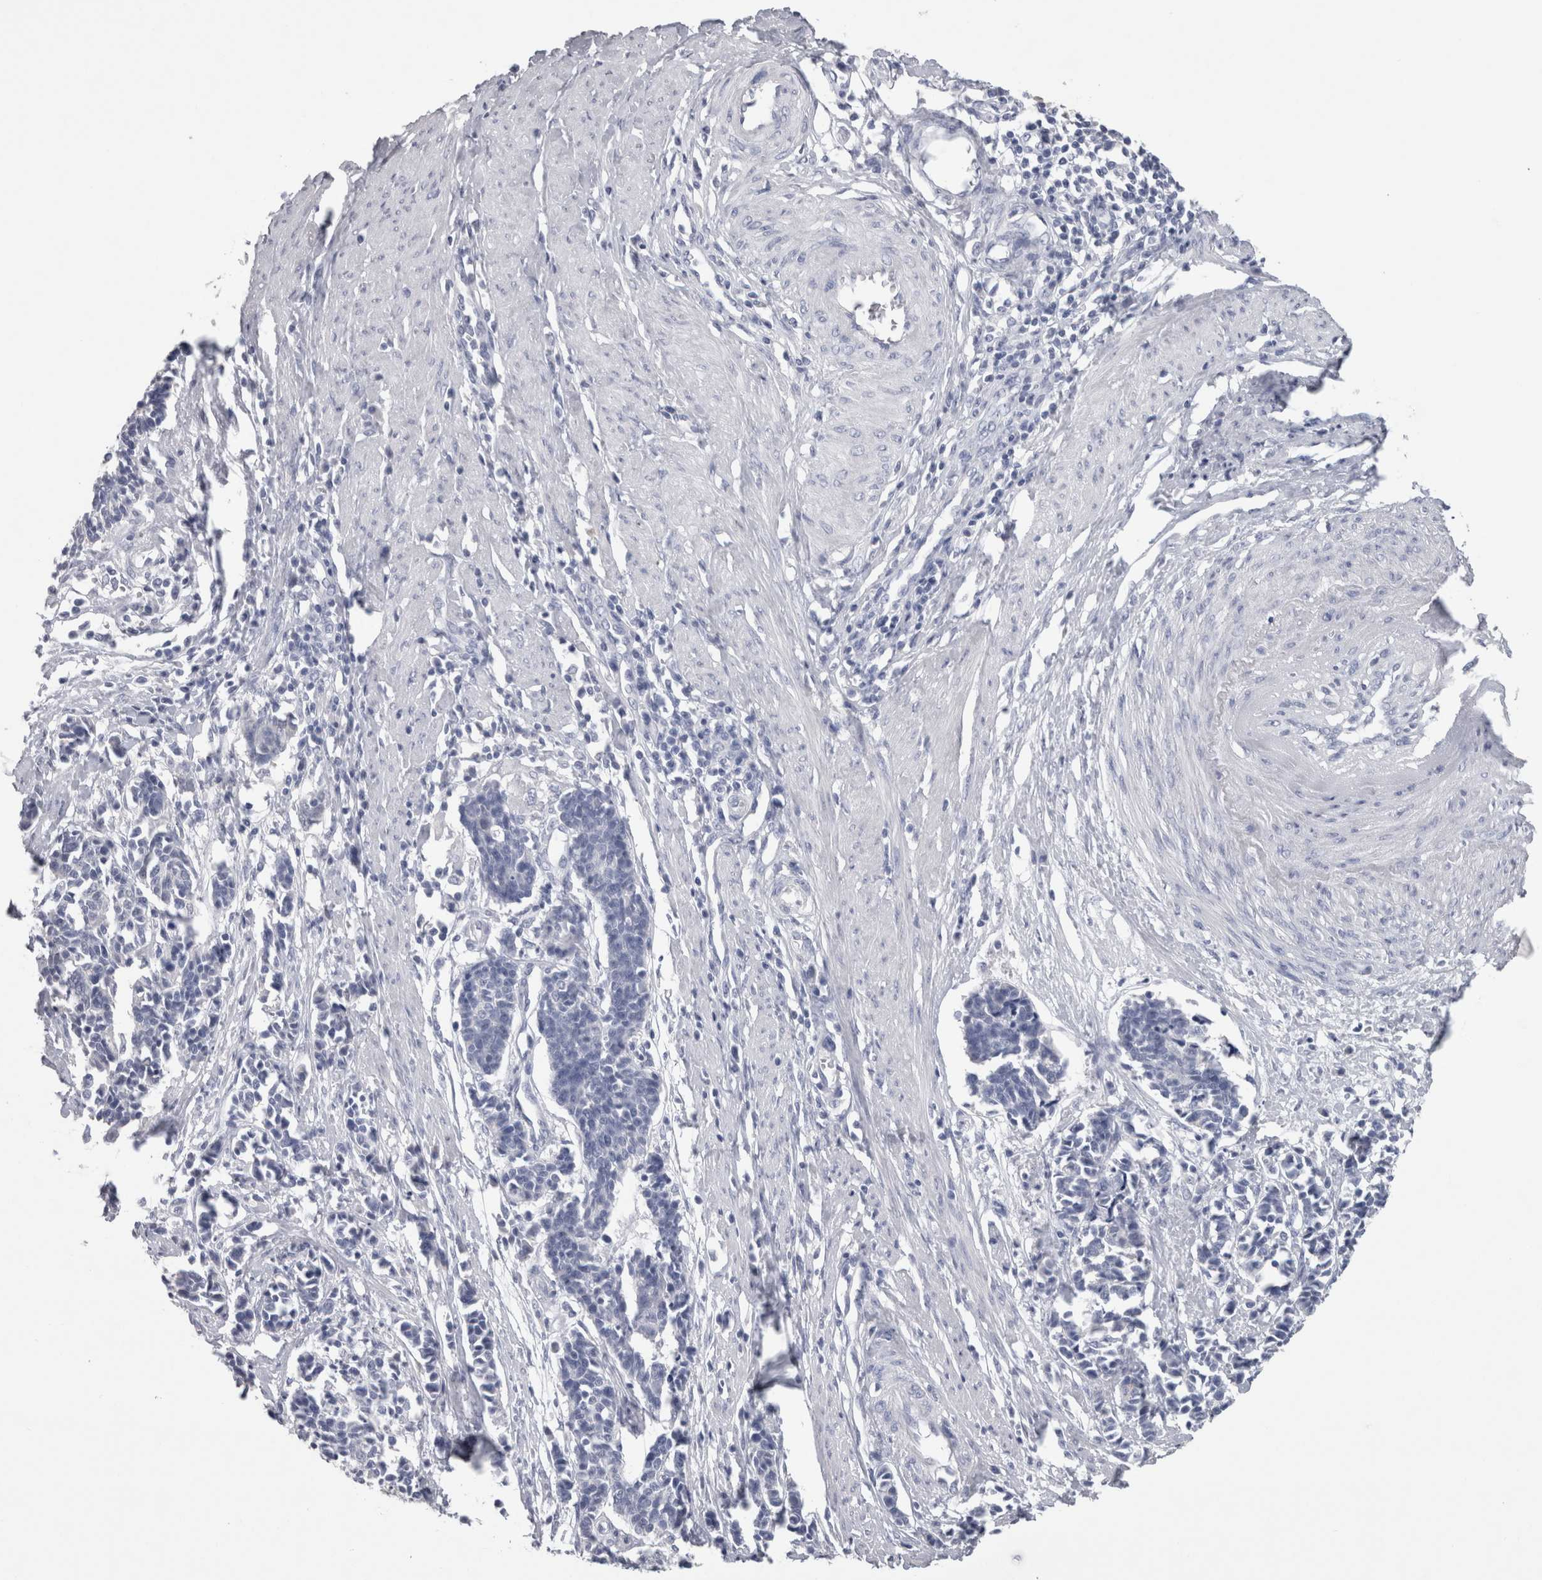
{"staining": {"intensity": "negative", "quantity": "none", "location": "none"}, "tissue": "cervical cancer", "cell_type": "Tumor cells", "image_type": "cancer", "snomed": [{"axis": "morphology", "description": "Normal tissue, NOS"}, {"axis": "morphology", "description": "Squamous cell carcinoma, NOS"}, {"axis": "topography", "description": "Cervix"}], "caption": "Immunohistochemical staining of human squamous cell carcinoma (cervical) exhibits no significant expression in tumor cells.", "gene": "CA8", "patient": {"sex": "female", "age": 35}}